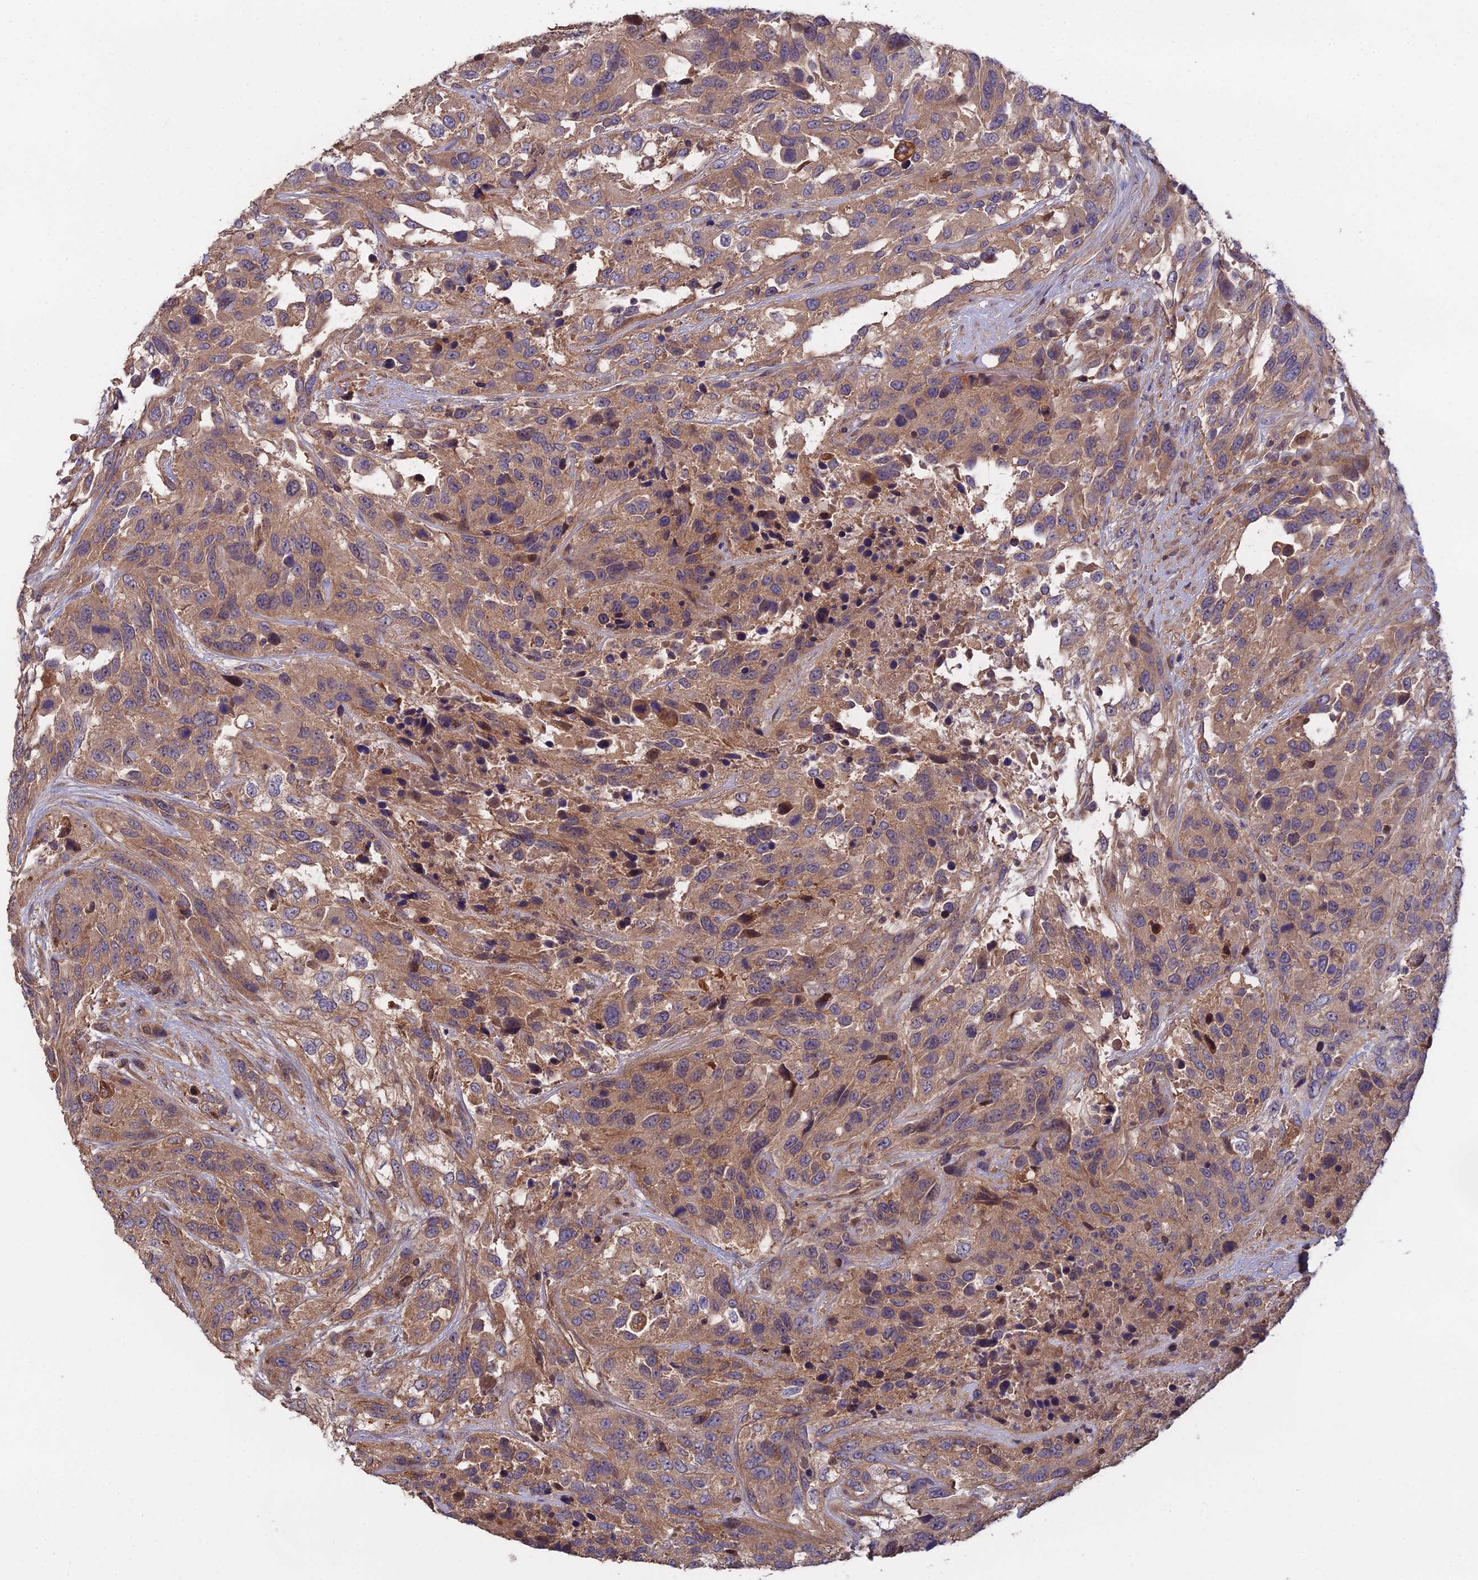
{"staining": {"intensity": "moderate", "quantity": ">75%", "location": "cytoplasmic/membranous"}, "tissue": "urothelial cancer", "cell_type": "Tumor cells", "image_type": "cancer", "snomed": [{"axis": "morphology", "description": "Urothelial carcinoma, High grade"}, {"axis": "topography", "description": "Urinary bladder"}], "caption": "Human urothelial cancer stained for a protein (brown) shows moderate cytoplasmic/membranous positive expression in approximately >75% of tumor cells.", "gene": "GALR2", "patient": {"sex": "female", "age": 70}}